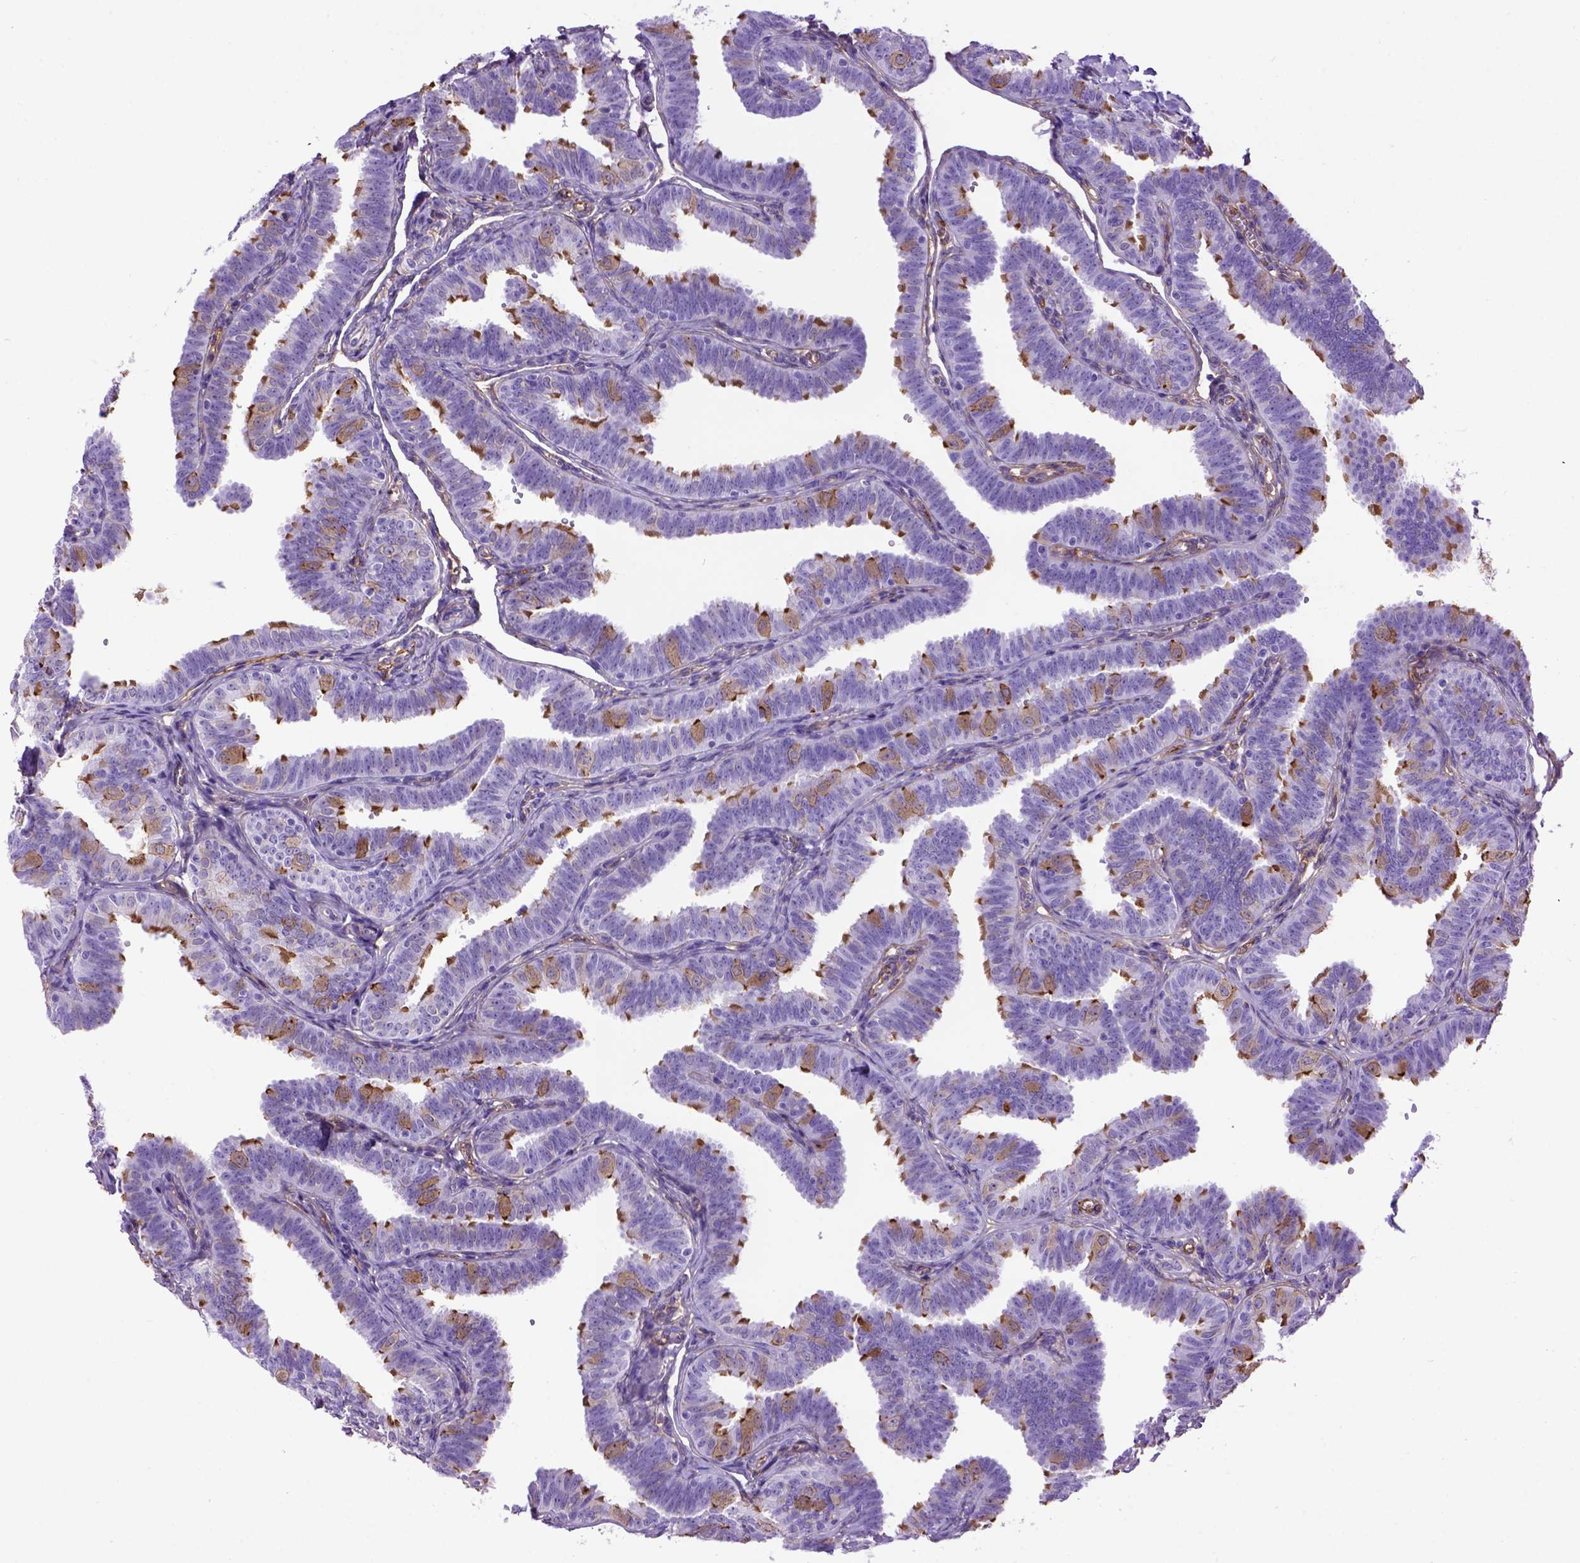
{"staining": {"intensity": "strong", "quantity": "25%-75%", "location": "cytoplasmic/membranous"}, "tissue": "fallopian tube", "cell_type": "Glandular cells", "image_type": "normal", "snomed": [{"axis": "morphology", "description": "Normal tissue, NOS"}, {"axis": "topography", "description": "Fallopian tube"}], "caption": "A high amount of strong cytoplasmic/membranous staining is identified in approximately 25%-75% of glandular cells in normal fallopian tube.", "gene": "ENG", "patient": {"sex": "female", "age": 25}}